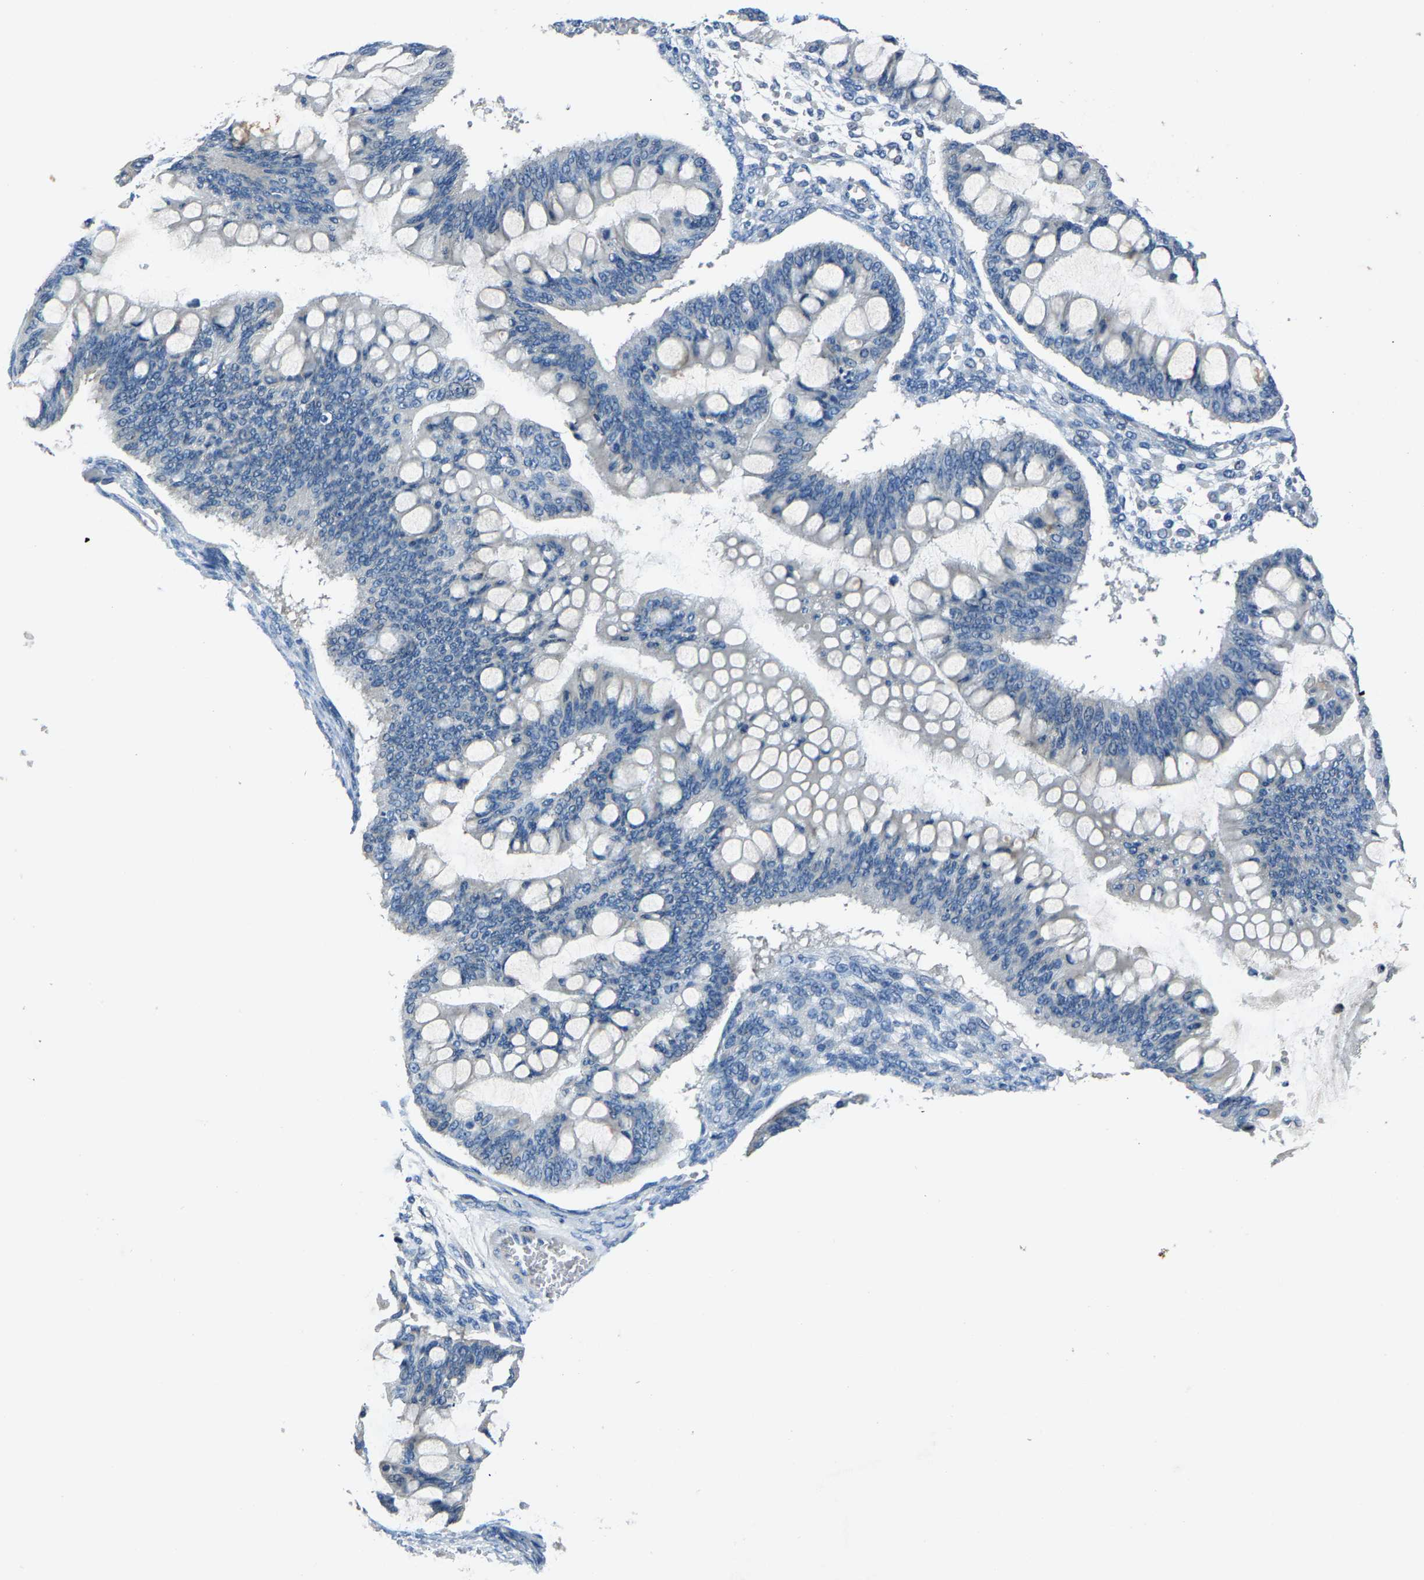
{"staining": {"intensity": "negative", "quantity": "none", "location": "none"}, "tissue": "ovarian cancer", "cell_type": "Tumor cells", "image_type": "cancer", "snomed": [{"axis": "morphology", "description": "Cystadenocarcinoma, mucinous, NOS"}, {"axis": "topography", "description": "Ovary"}], "caption": "This photomicrograph is of ovarian mucinous cystadenocarcinoma stained with IHC to label a protein in brown with the nuclei are counter-stained blue. There is no staining in tumor cells. Nuclei are stained in blue.", "gene": "ADAM2", "patient": {"sex": "female", "age": 73}}